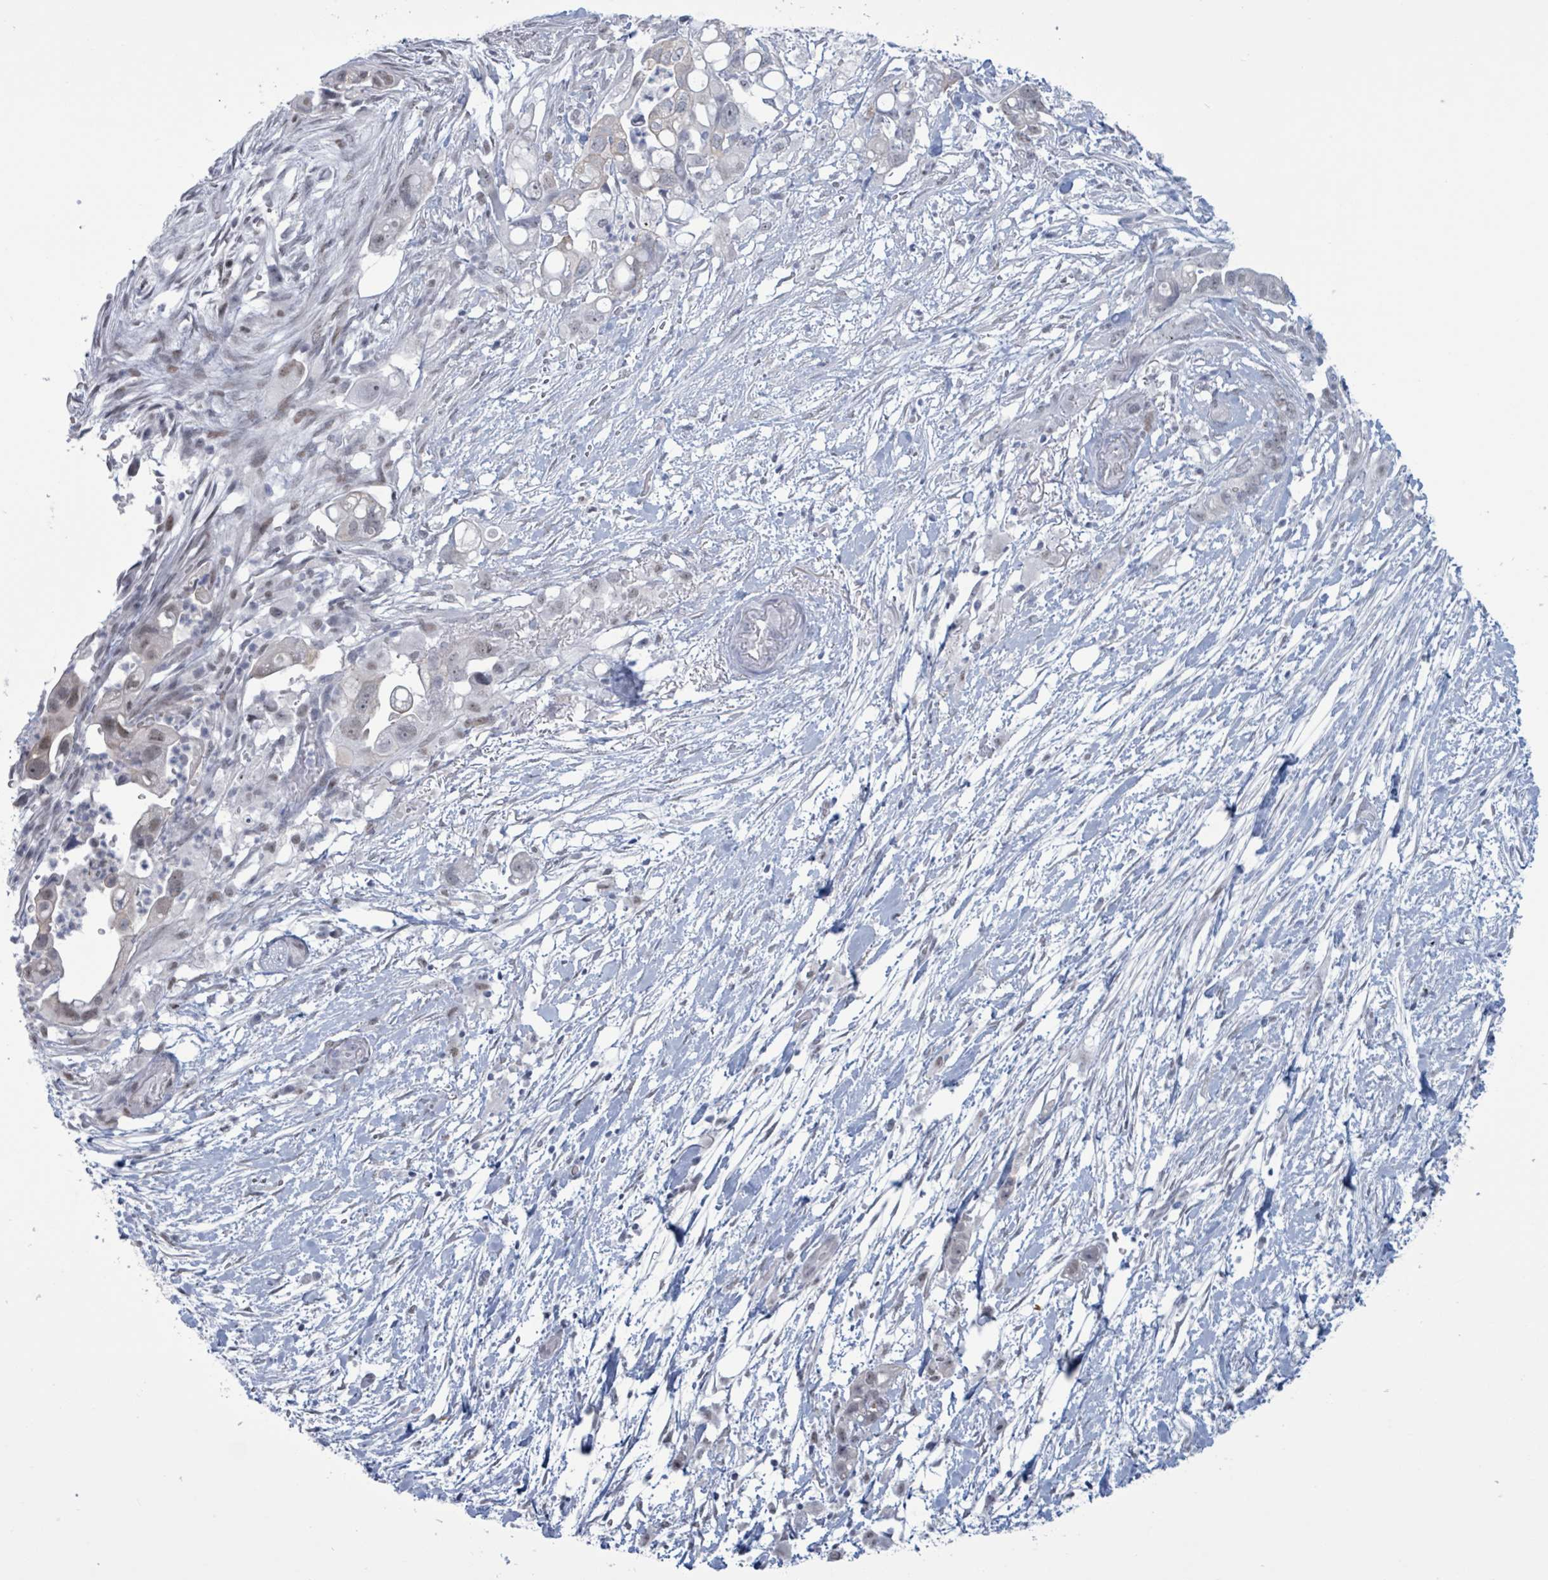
{"staining": {"intensity": "weak", "quantity": "25%-75%", "location": "nuclear"}, "tissue": "pancreatic cancer", "cell_type": "Tumor cells", "image_type": "cancer", "snomed": [{"axis": "morphology", "description": "Adenocarcinoma, NOS"}, {"axis": "topography", "description": "Pancreas"}], "caption": "DAB immunohistochemical staining of human pancreatic adenocarcinoma exhibits weak nuclear protein positivity in approximately 25%-75% of tumor cells.", "gene": "CT45A5", "patient": {"sex": "female", "age": 72}}